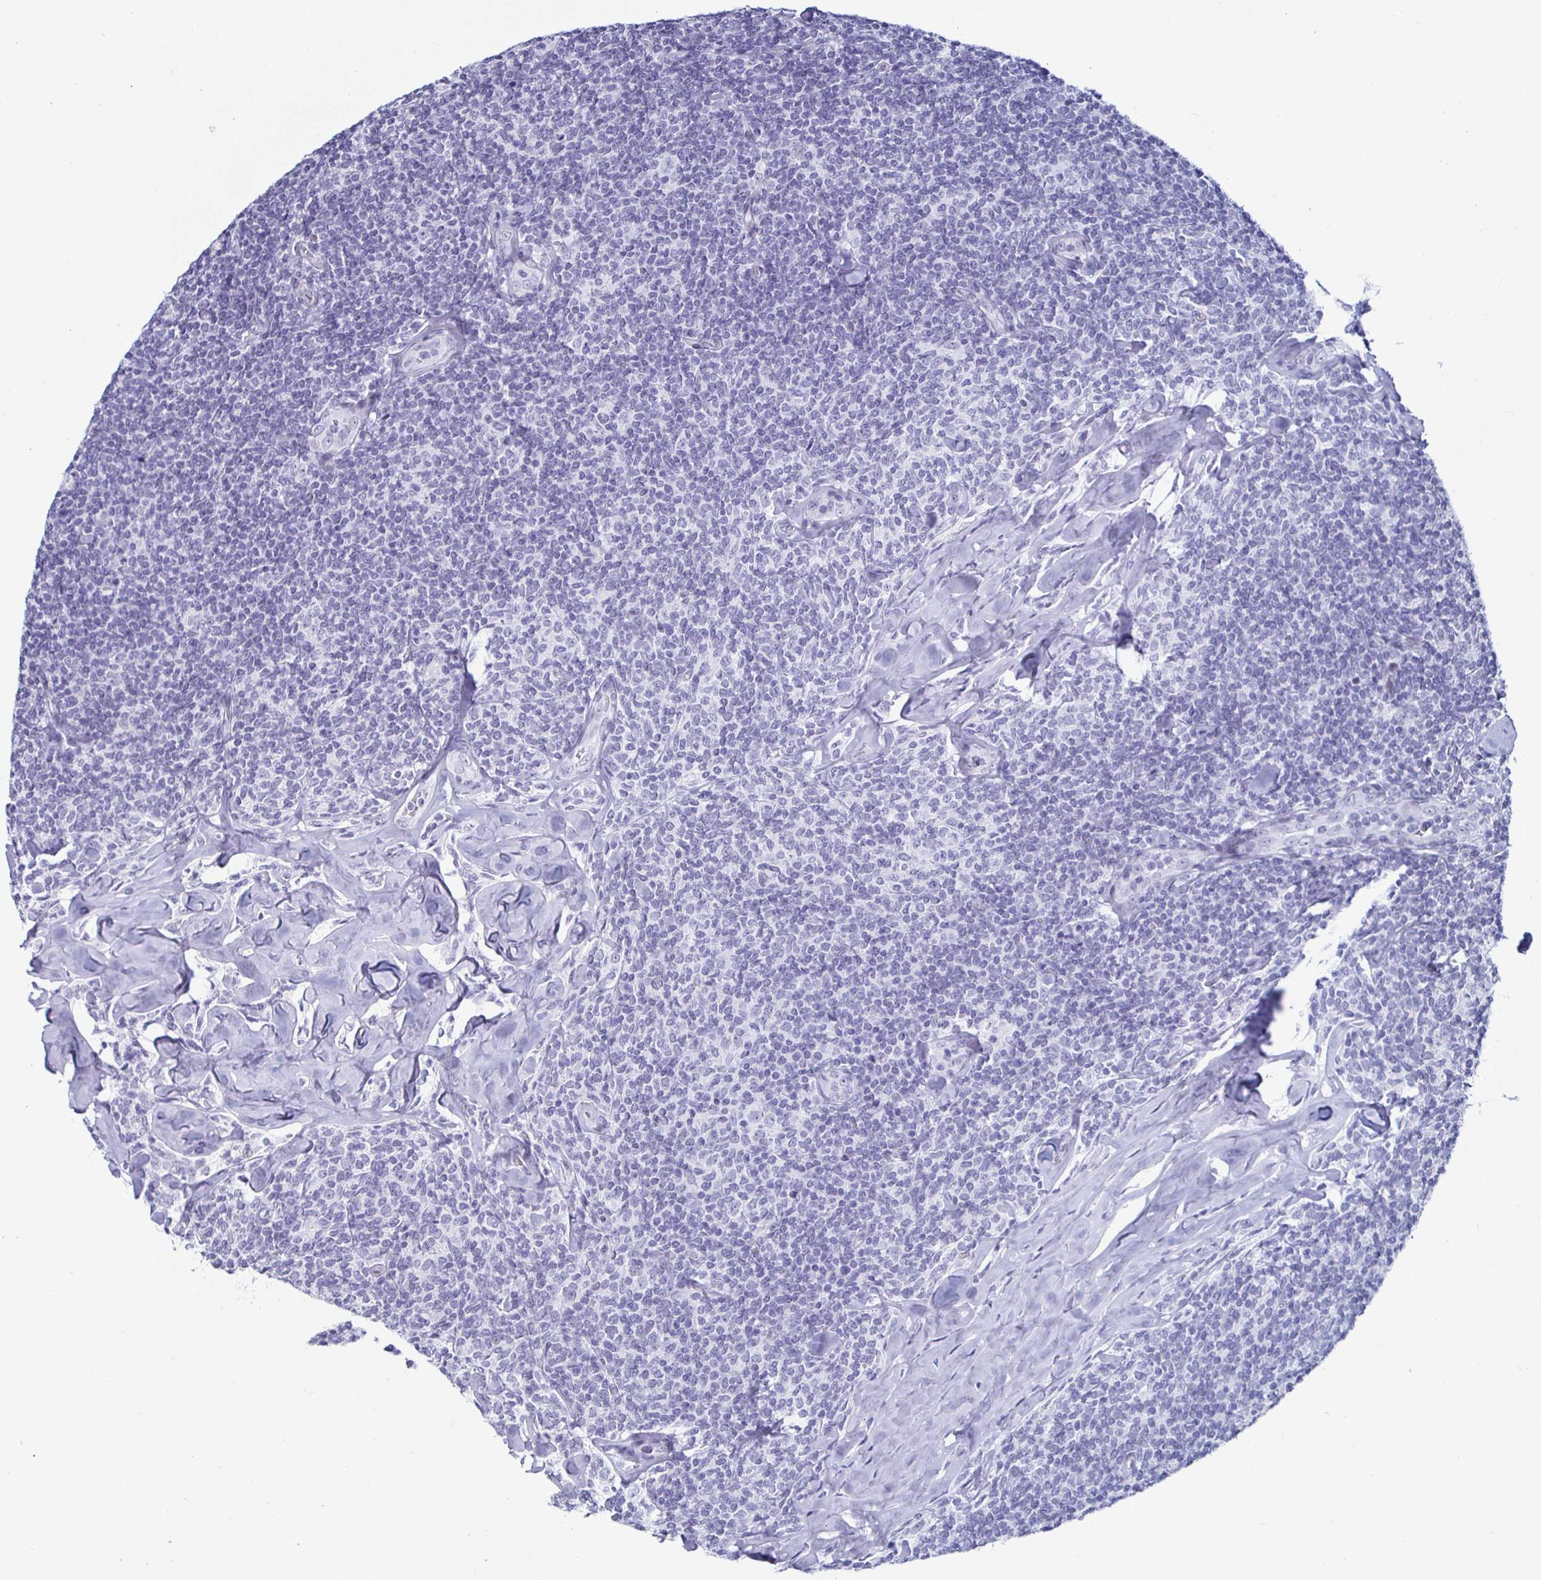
{"staining": {"intensity": "negative", "quantity": "none", "location": "none"}, "tissue": "lymphoma", "cell_type": "Tumor cells", "image_type": "cancer", "snomed": [{"axis": "morphology", "description": "Malignant lymphoma, non-Hodgkin's type, Low grade"}, {"axis": "topography", "description": "Lymph node"}], "caption": "The histopathology image demonstrates no significant positivity in tumor cells of low-grade malignant lymphoma, non-Hodgkin's type.", "gene": "KRT4", "patient": {"sex": "female", "age": 56}}